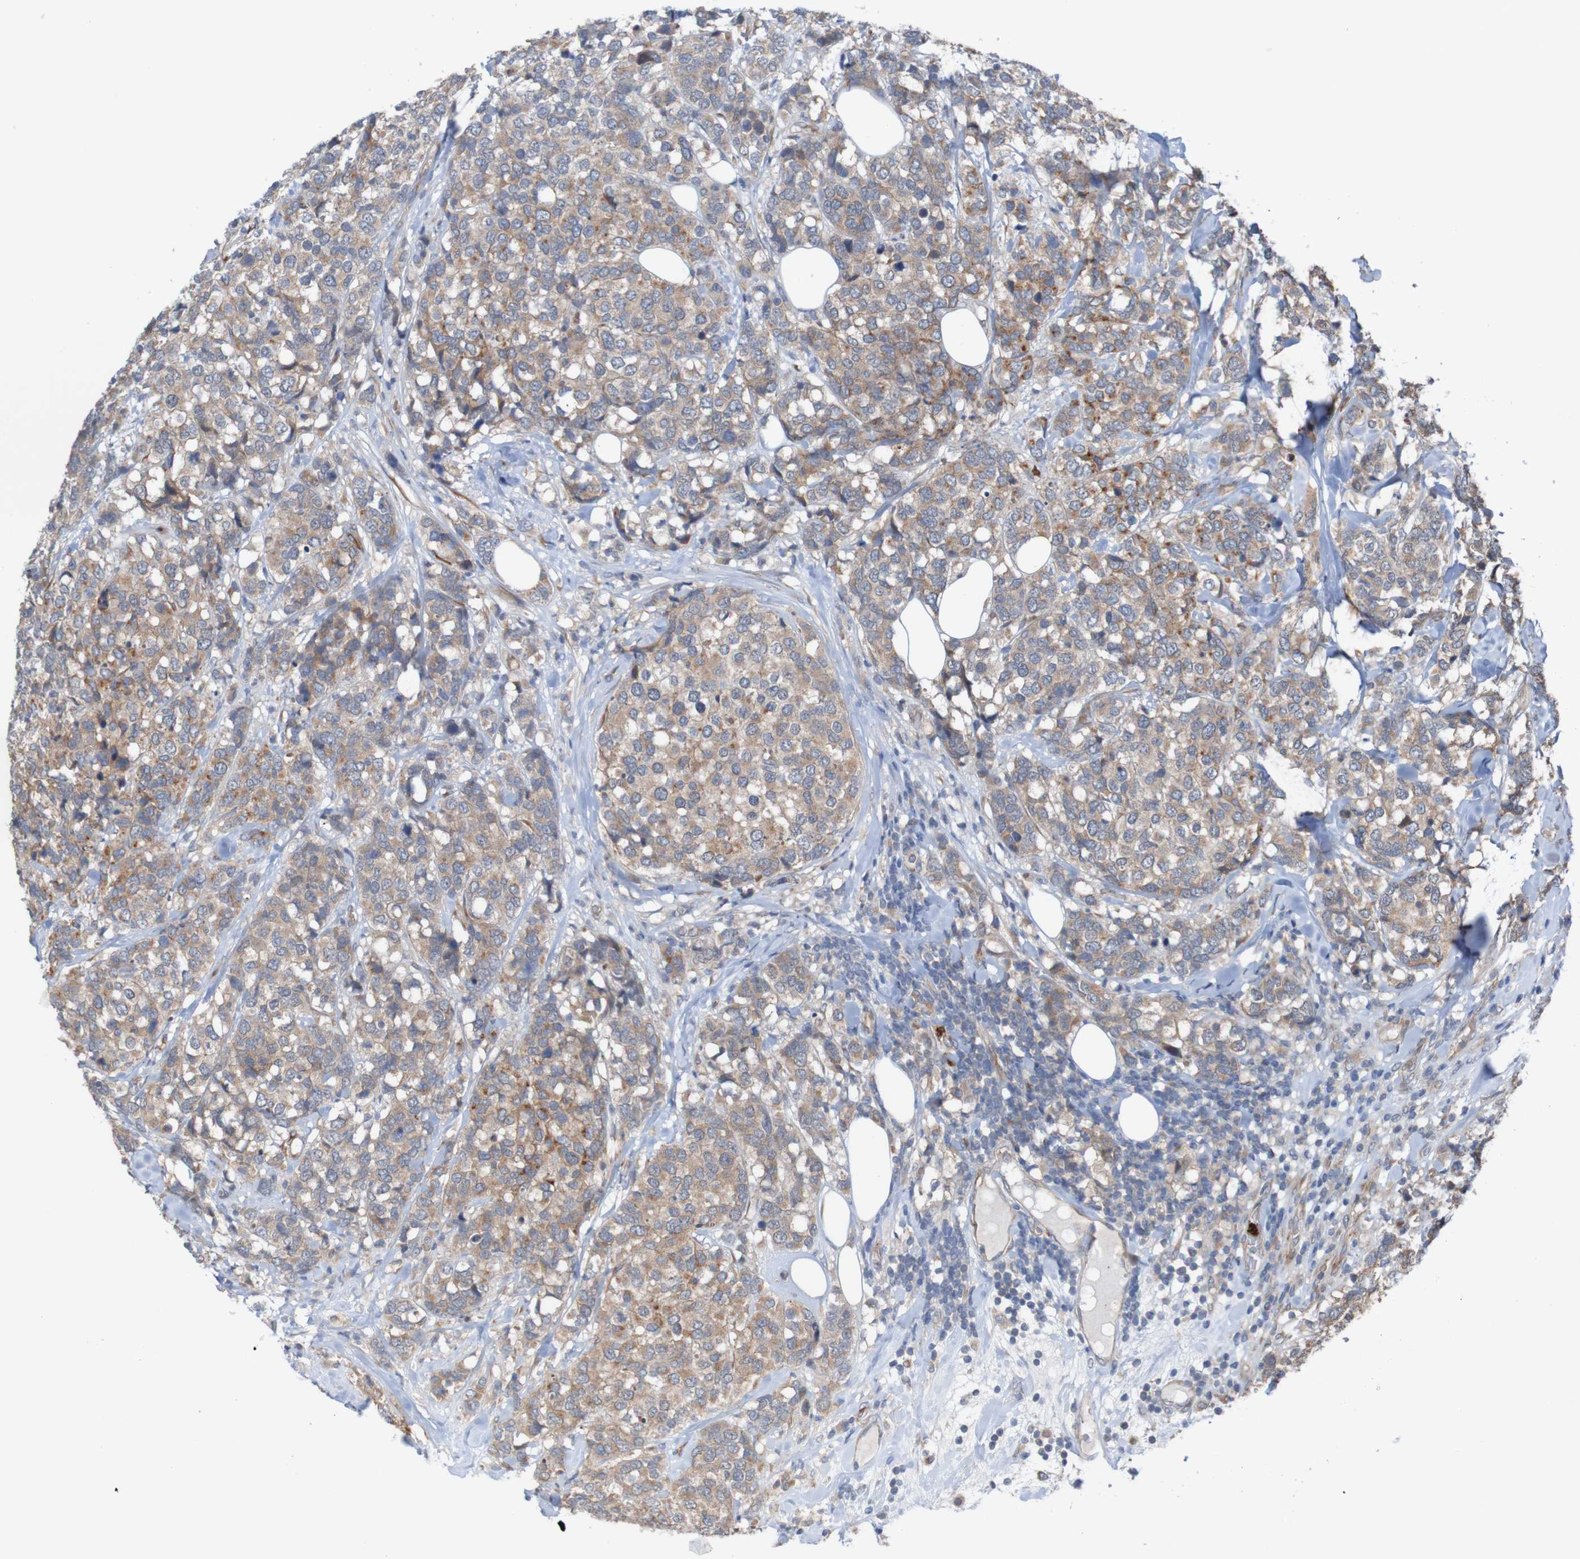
{"staining": {"intensity": "moderate", "quantity": ">75%", "location": "cytoplasmic/membranous"}, "tissue": "breast cancer", "cell_type": "Tumor cells", "image_type": "cancer", "snomed": [{"axis": "morphology", "description": "Lobular carcinoma"}, {"axis": "topography", "description": "Breast"}], "caption": "Lobular carcinoma (breast) stained with DAB (3,3'-diaminobenzidine) IHC demonstrates medium levels of moderate cytoplasmic/membranous expression in approximately >75% of tumor cells.", "gene": "ST8SIA6", "patient": {"sex": "female", "age": 59}}